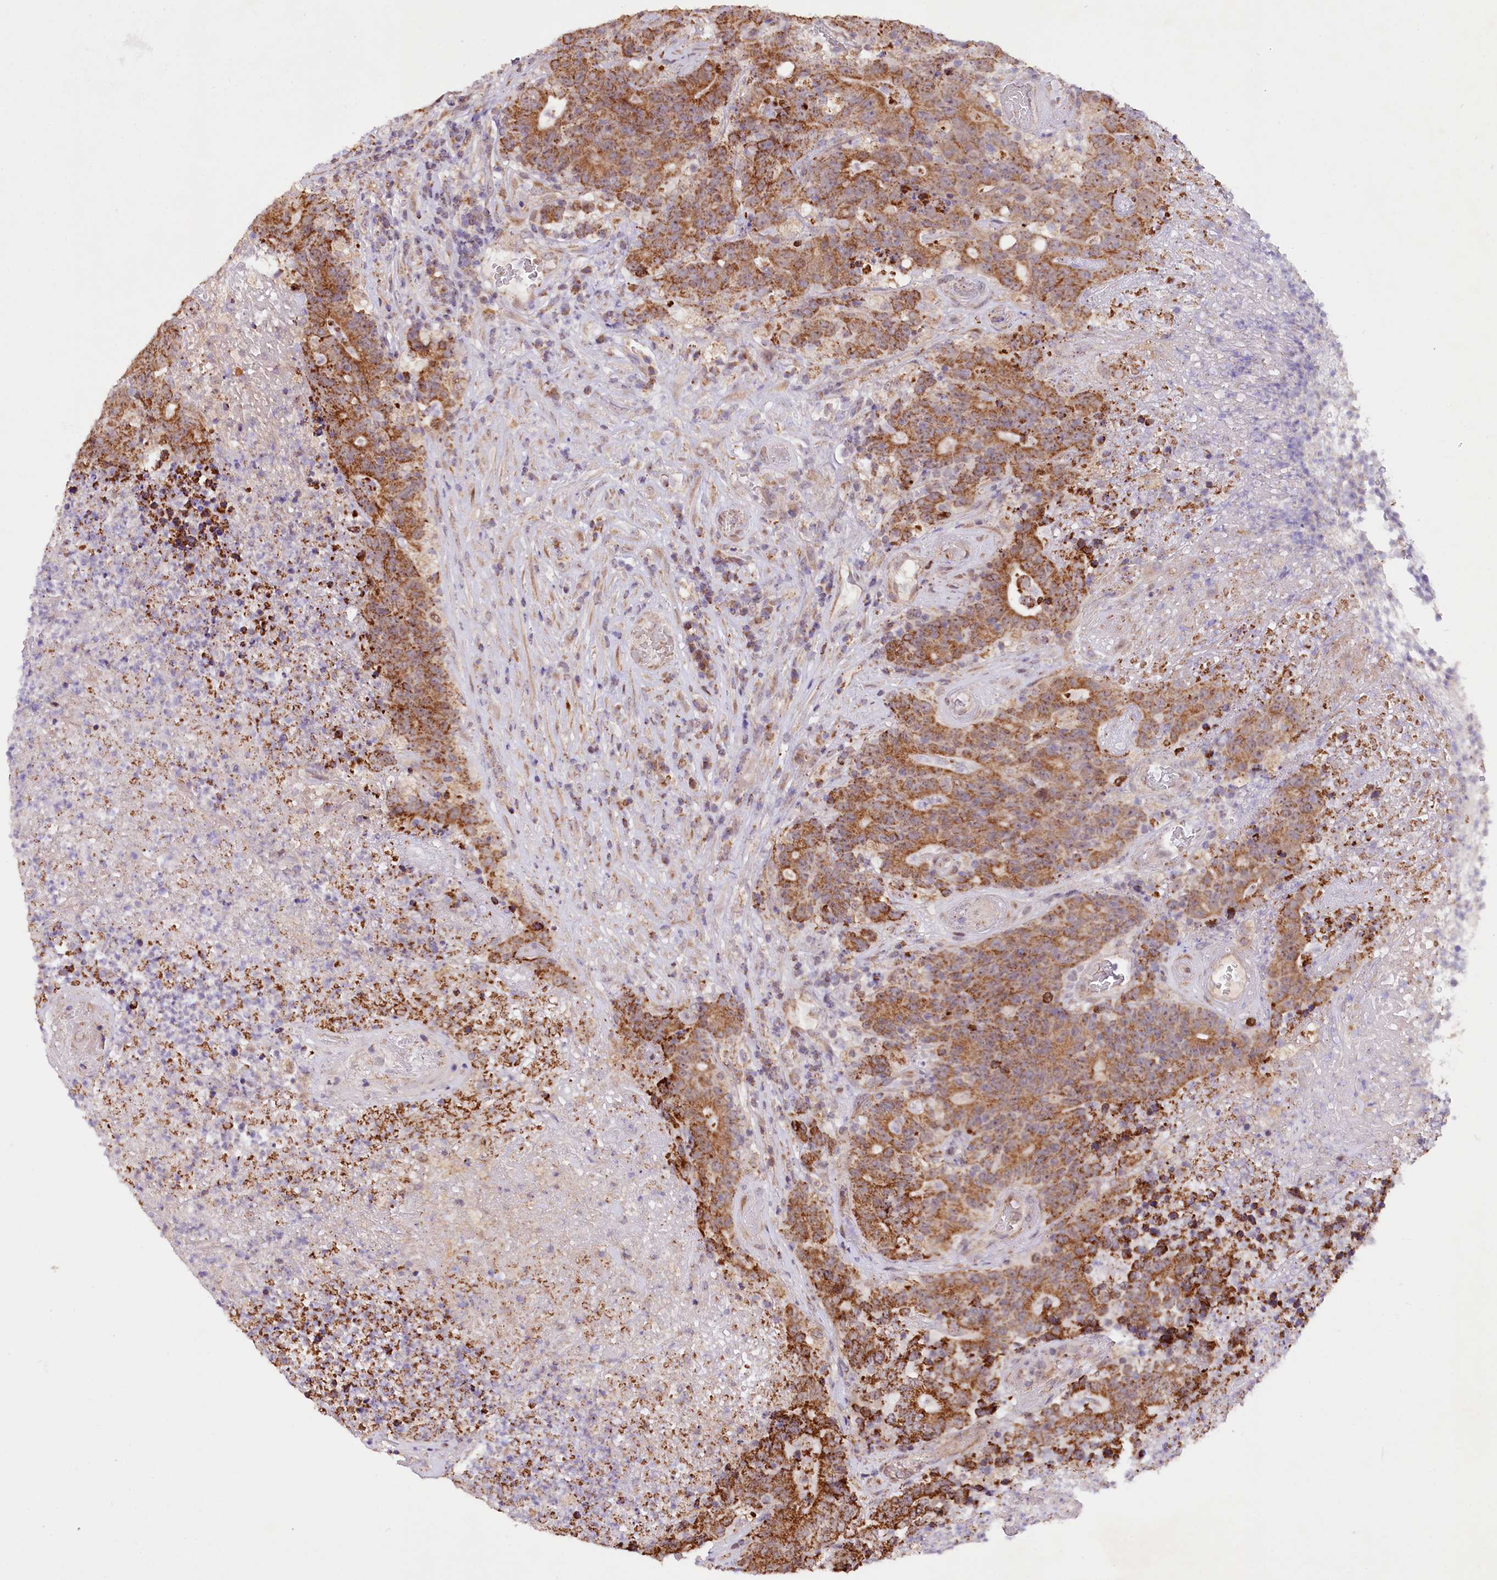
{"staining": {"intensity": "moderate", "quantity": ">75%", "location": "cytoplasmic/membranous"}, "tissue": "colorectal cancer", "cell_type": "Tumor cells", "image_type": "cancer", "snomed": [{"axis": "morphology", "description": "Adenocarcinoma, NOS"}, {"axis": "topography", "description": "Colon"}], "caption": "Approximately >75% of tumor cells in colorectal cancer (adenocarcinoma) show moderate cytoplasmic/membranous protein staining as visualized by brown immunohistochemical staining.", "gene": "ST7", "patient": {"sex": "female", "age": 75}}